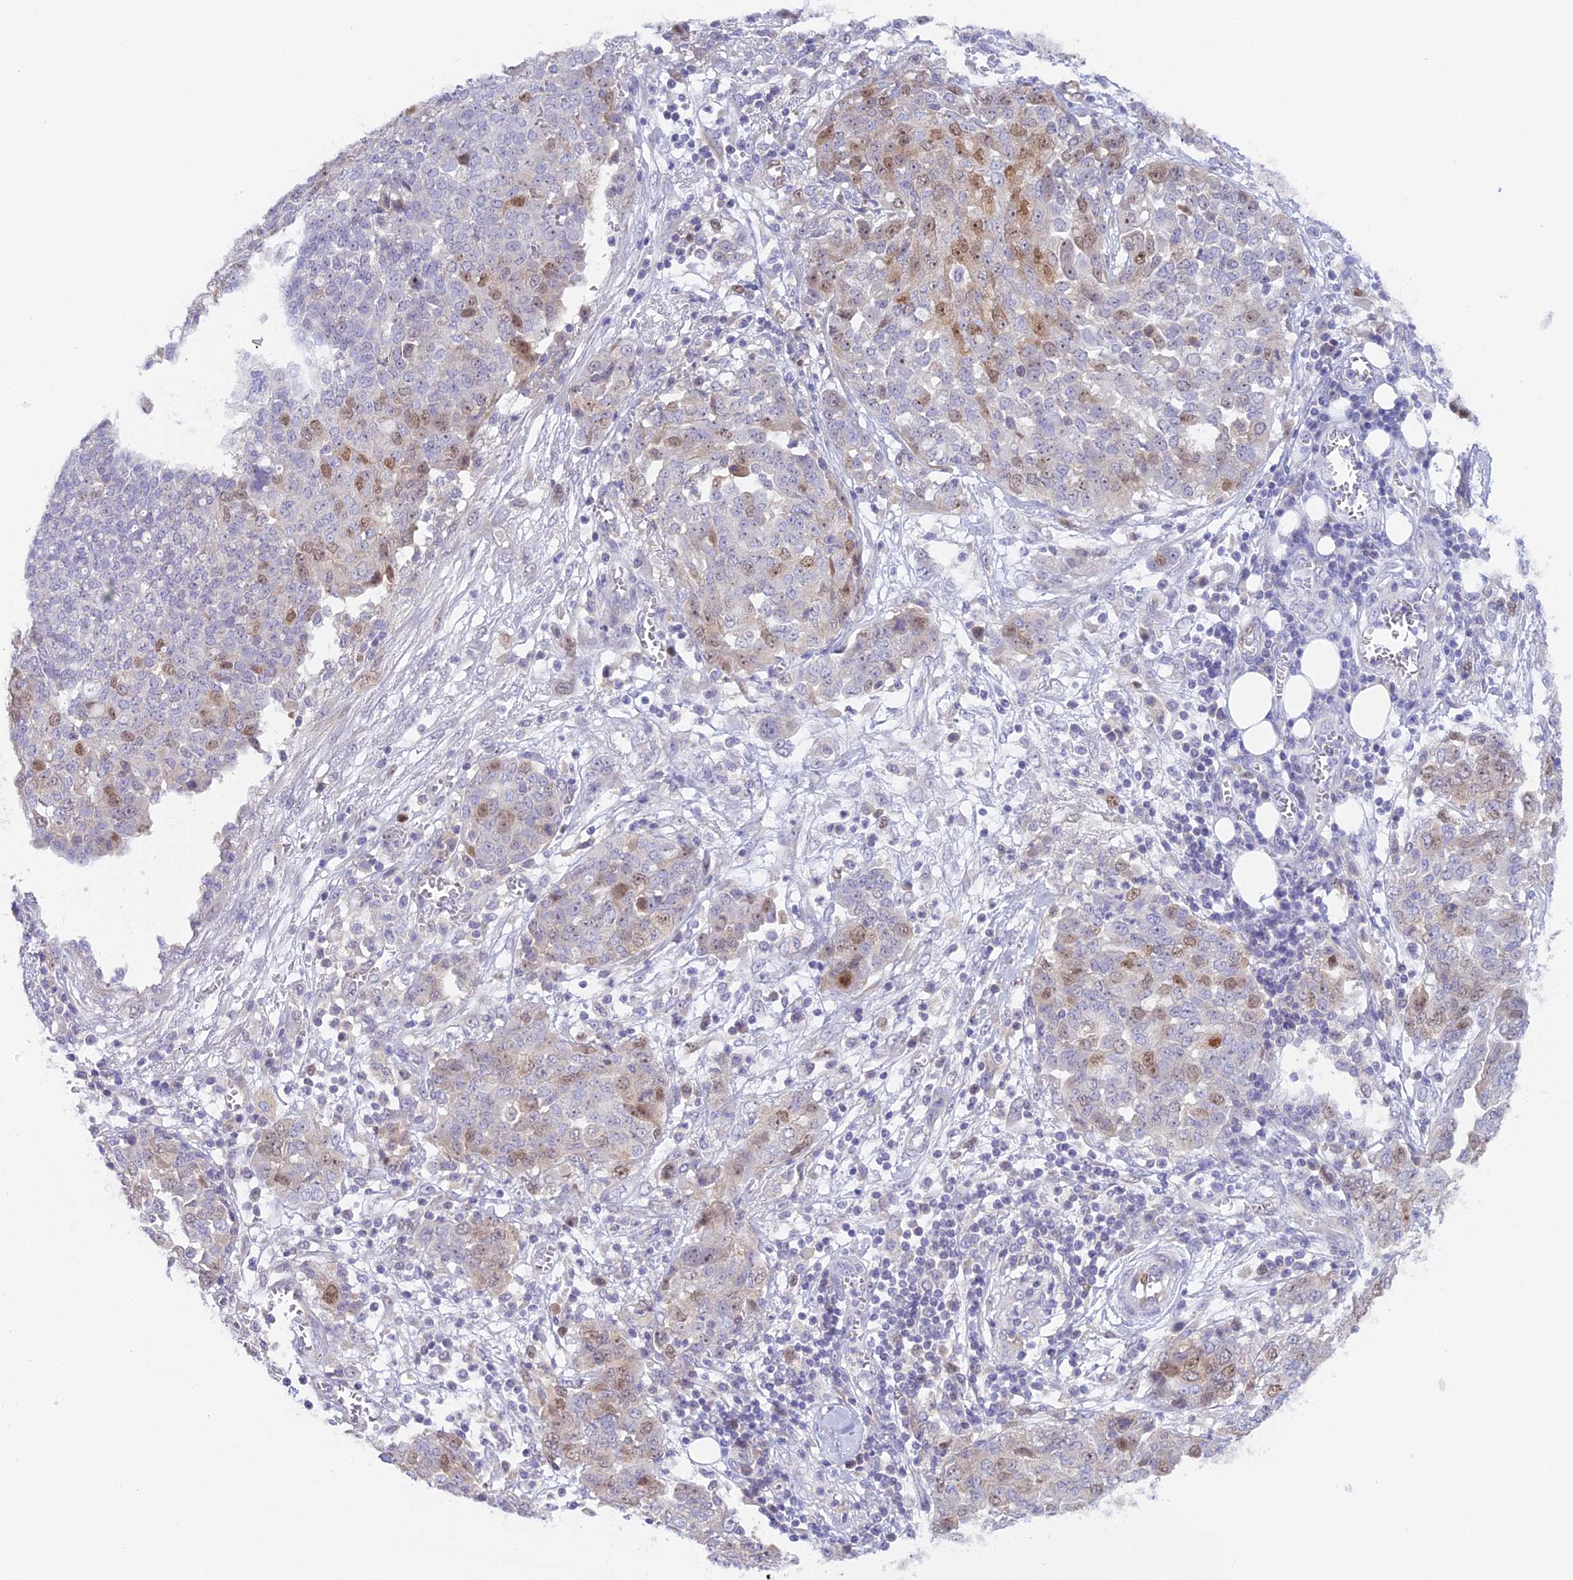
{"staining": {"intensity": "moderate", "quantity": "<25%", "location": "nuclear"}, "tissue": "ovarian cancer", "cell_type": "Tumor cells", "image_type": "cancer", "snomed": [{"axis": "morphology", "description": "Cystadenocarcinoma, serous, NOS"}, {"axis": "topography", "description": "Soft tissue"}, {"axis": "topography", "description": "Ovary"}], "caption": "Serous cystadenocarcinoma (ovarian) stained with IHC demonstrates moderate nuclear expression in about <25% of tumor cells. The protein is stained brown, and the nuclei are stained in blue (DAB (3,3'-diaminobenzidine) IHC with brightfield microscopy, high magnification).", "gene": "RAD51", "patient": {"sex": "female", "age": 57}}